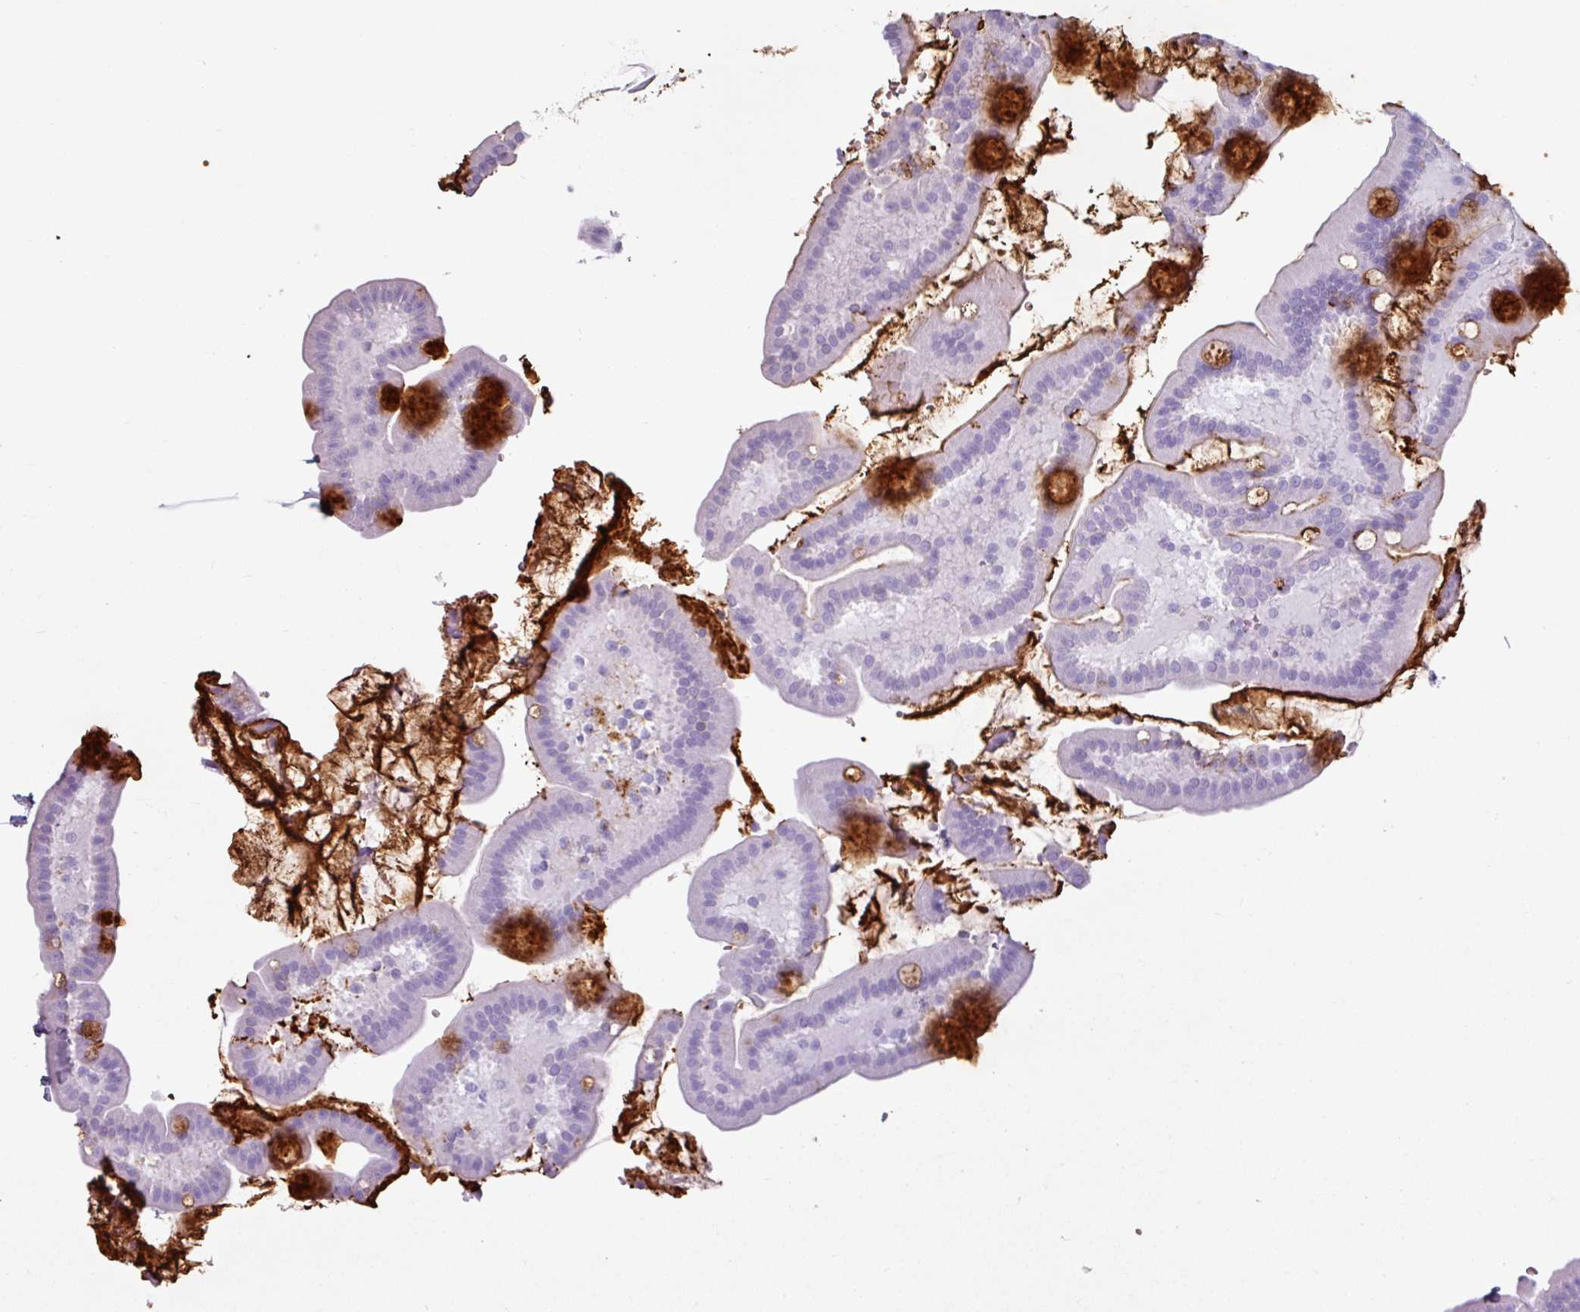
{"staining": {"intensity": "strong", "quantity": "<25%", "location": "cytoplasmic/membranous"}, "tissue": "duodenum", "cell_type": "Glandular cells", "image_type": "normal", "snomed": [{"axis": "morphology", "description": "Normal tissue, NOS"}, {"axis": "topography", "description": "Duodenum"}], "caption": "This micrograph exhibits IHC staining of unremarkable human duodenum, with medium strong cytoplasmic/membranous expression in approximately <25% of glandular cells.", "gene": "CLCA1", "patient": {"sex": "male", "age": 55}}